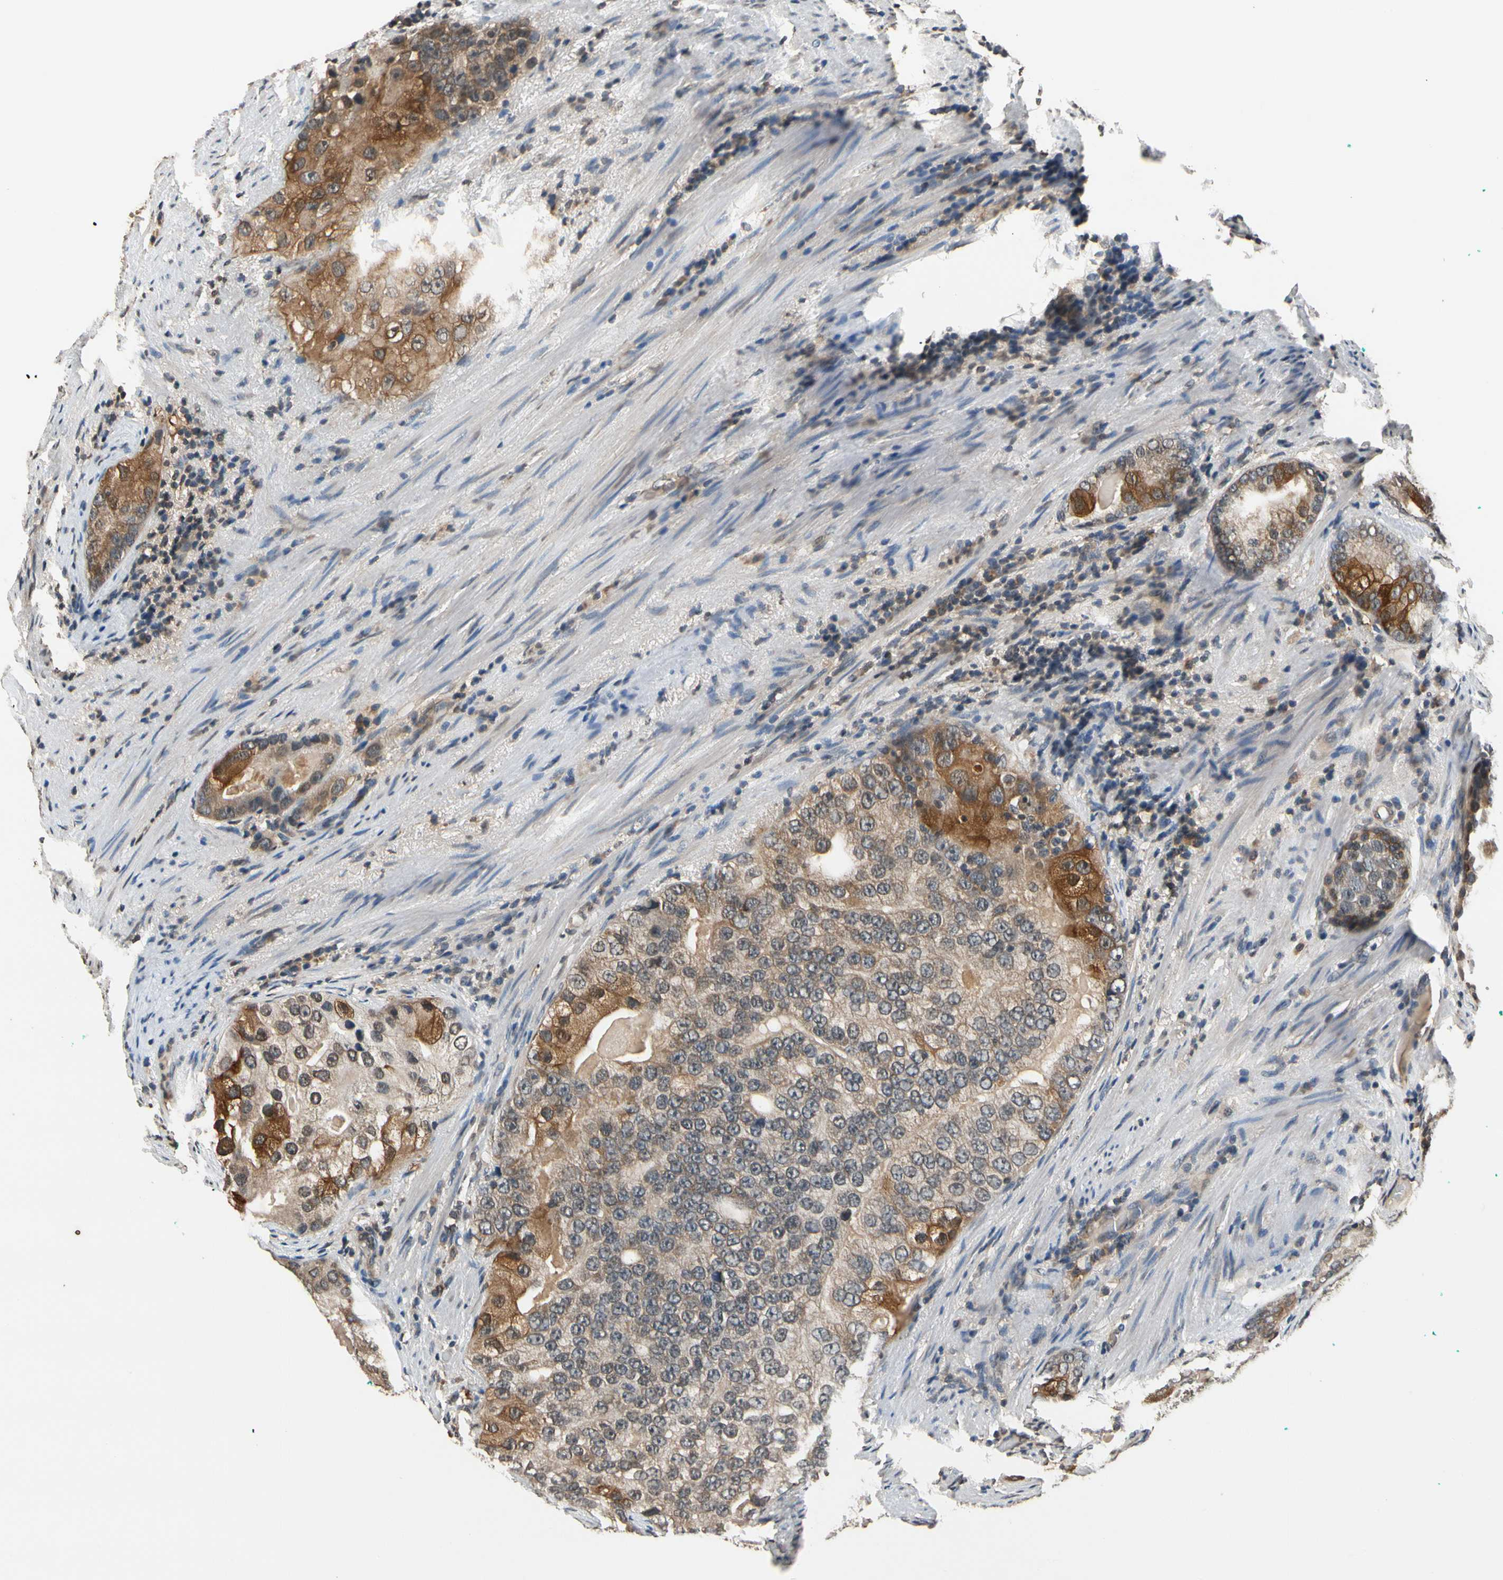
{"staining": {"intensity": "moderate", "quantity": ">75%", "location": "cytoplasmic/membranous"}, "tissue": "prostate cancer", "cell_type": "Tumor cells", "image_type": "cancer", "snomed": [{"axis": "morphology", "description": "Adenocarcinoma, High grade"}, {"axis": "topography", "description": "Prostate"}], "caption": "The histopathology image shows staining of high-grade adenocarcinoma (prostate), revealing moderate cytoplasmic/membranous protein expression (brown color) within tumor cells.", "gene": "GCLC", "patient": {"sex": "male", "age": 66}}